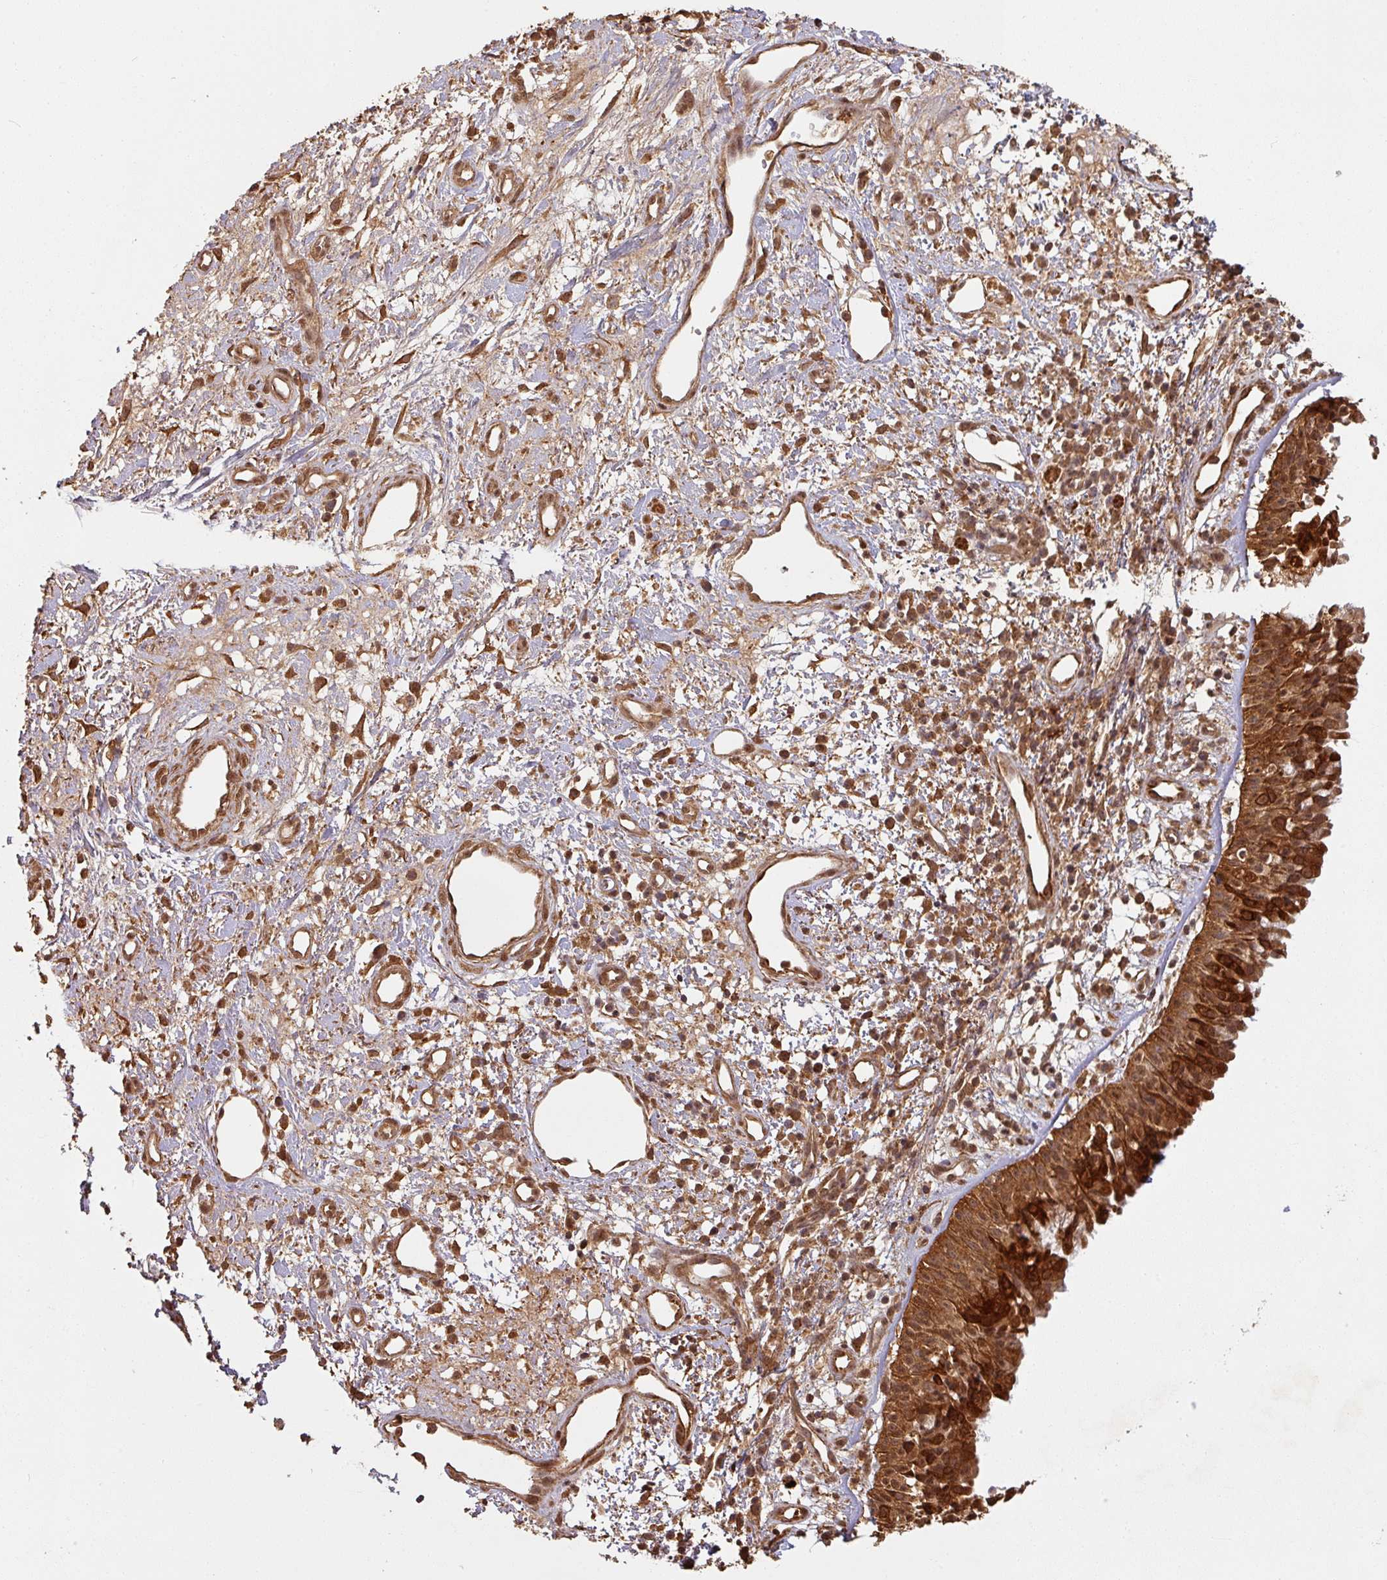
{"staining": {"intensity": "strong", "quantity": ">75%", "location": "cytoplasmic/membranous,nuclear"}, "tissue": "nasopharynx", "cell_type": "Respiratory epithelial cells", "image_type": "normal", "snomed": [{"axis": "morphology", "description": "Normal tissue, NOS"}, {"axis": "topography", "description": "Cartilage tissue"}, {"axis": "topography", "description": "Nasopharynx"}, {"axis": "topography", "description": "Thyroid gland"}], "caption": "Strong cytoplasmic/membranous,nuclear positivity for a protein is identified in approximately >75% of respiratory epithelial cells of benign nasopharynx using IHC.", "gene": "ZNF322", "patient": {"sex": "male", "age": 63}}